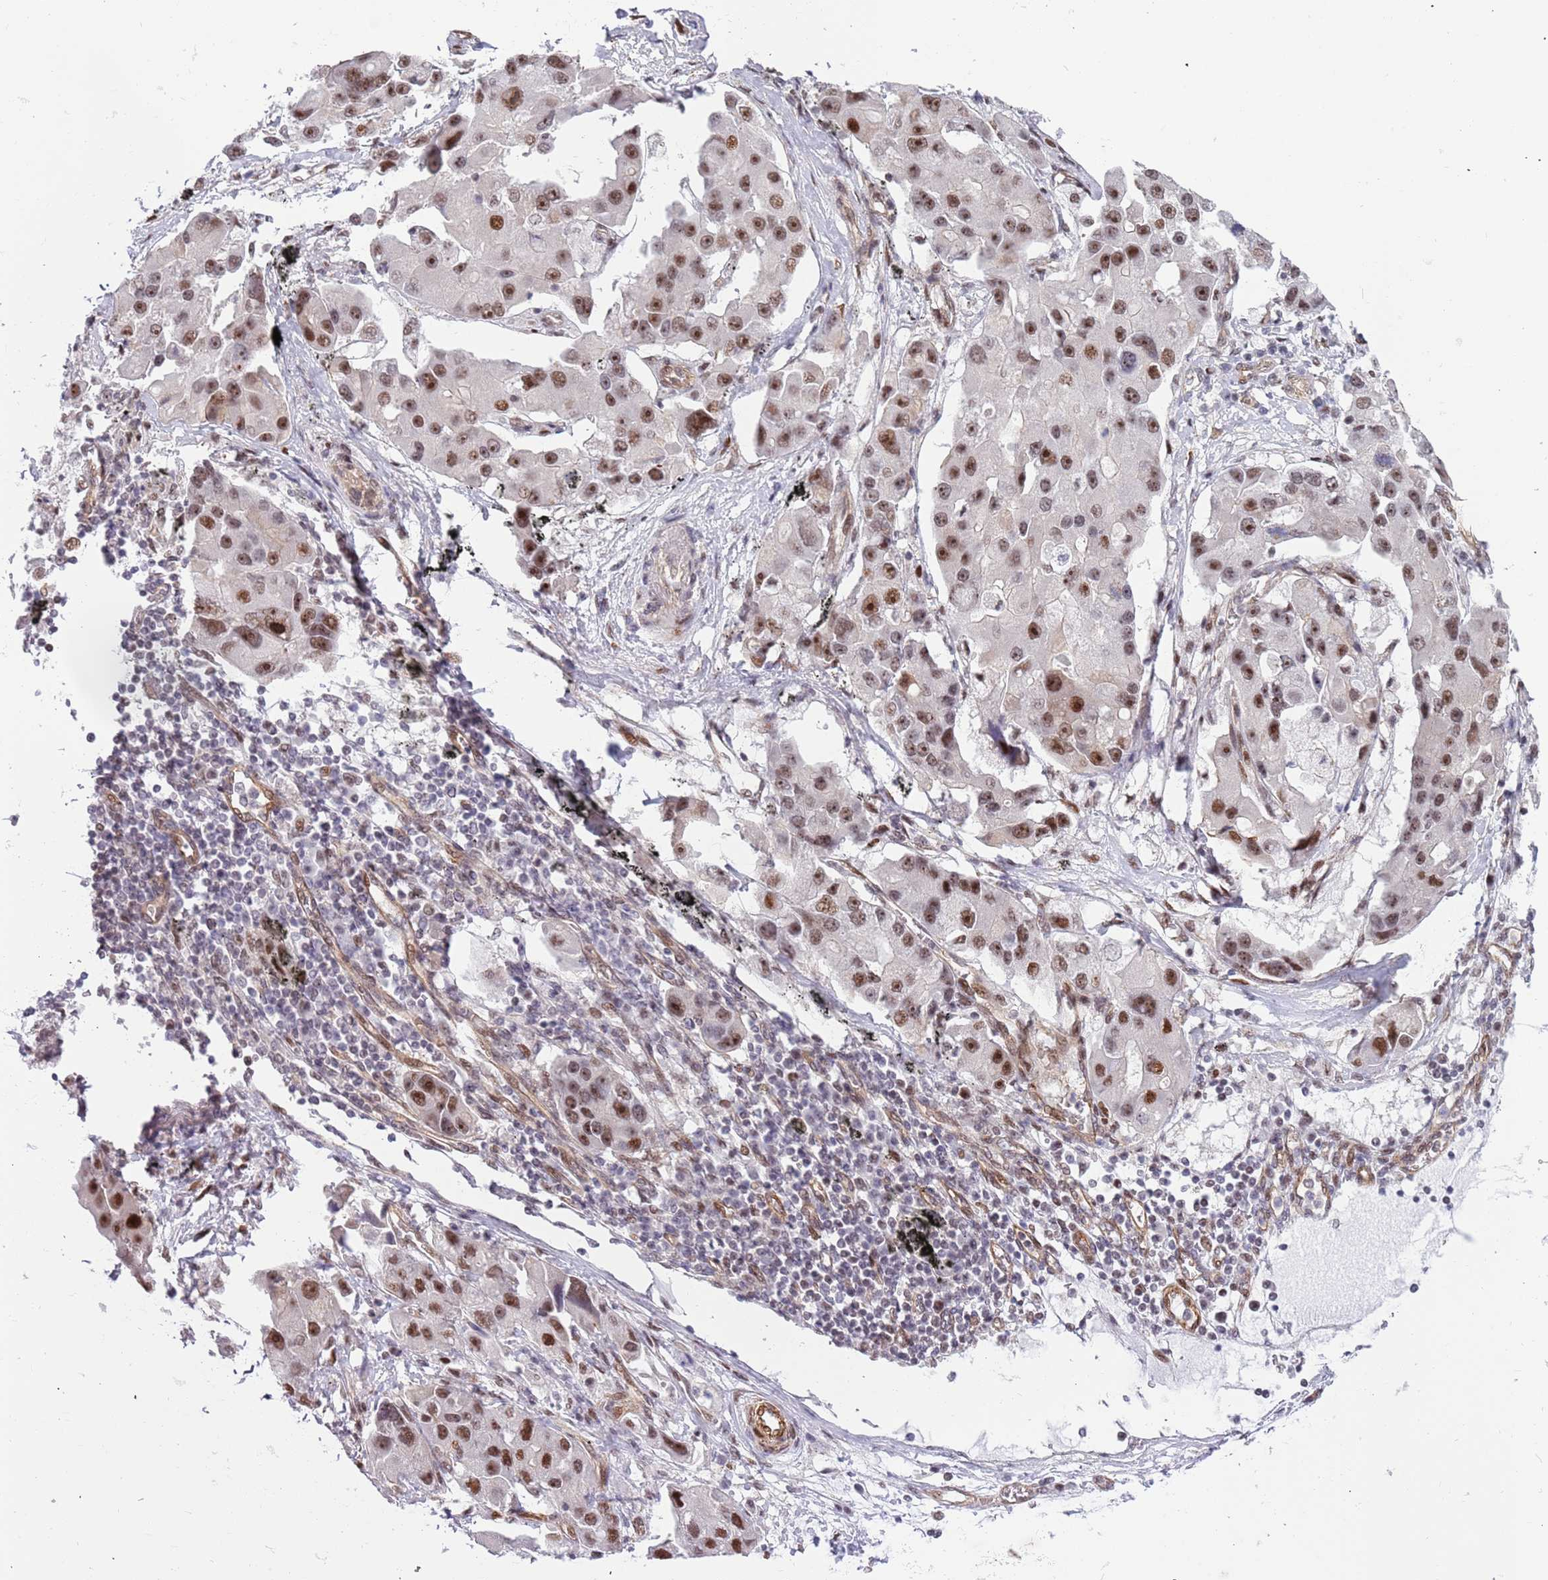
{"staining": {"intensity": "moderate", "quantity": ">75%", "location": "nuclear"}, "tissue": "lung cancer", "cell_type": "Tumor cells", "image_type": "cancer", "snomed": [{"axis": "morphology", "description": "Adenocarcinoma, NOS"}, {"axis": "topography", "description": "Lung"}], "caption": "Approximately >75% of tumor cells in human adenocarcinoma (lung) display moderate nuclear protein expression as visualized by brown immunohistochemical staining.", "gene": "LRMDA", "patient": {"sex": "female", "age": 54}}